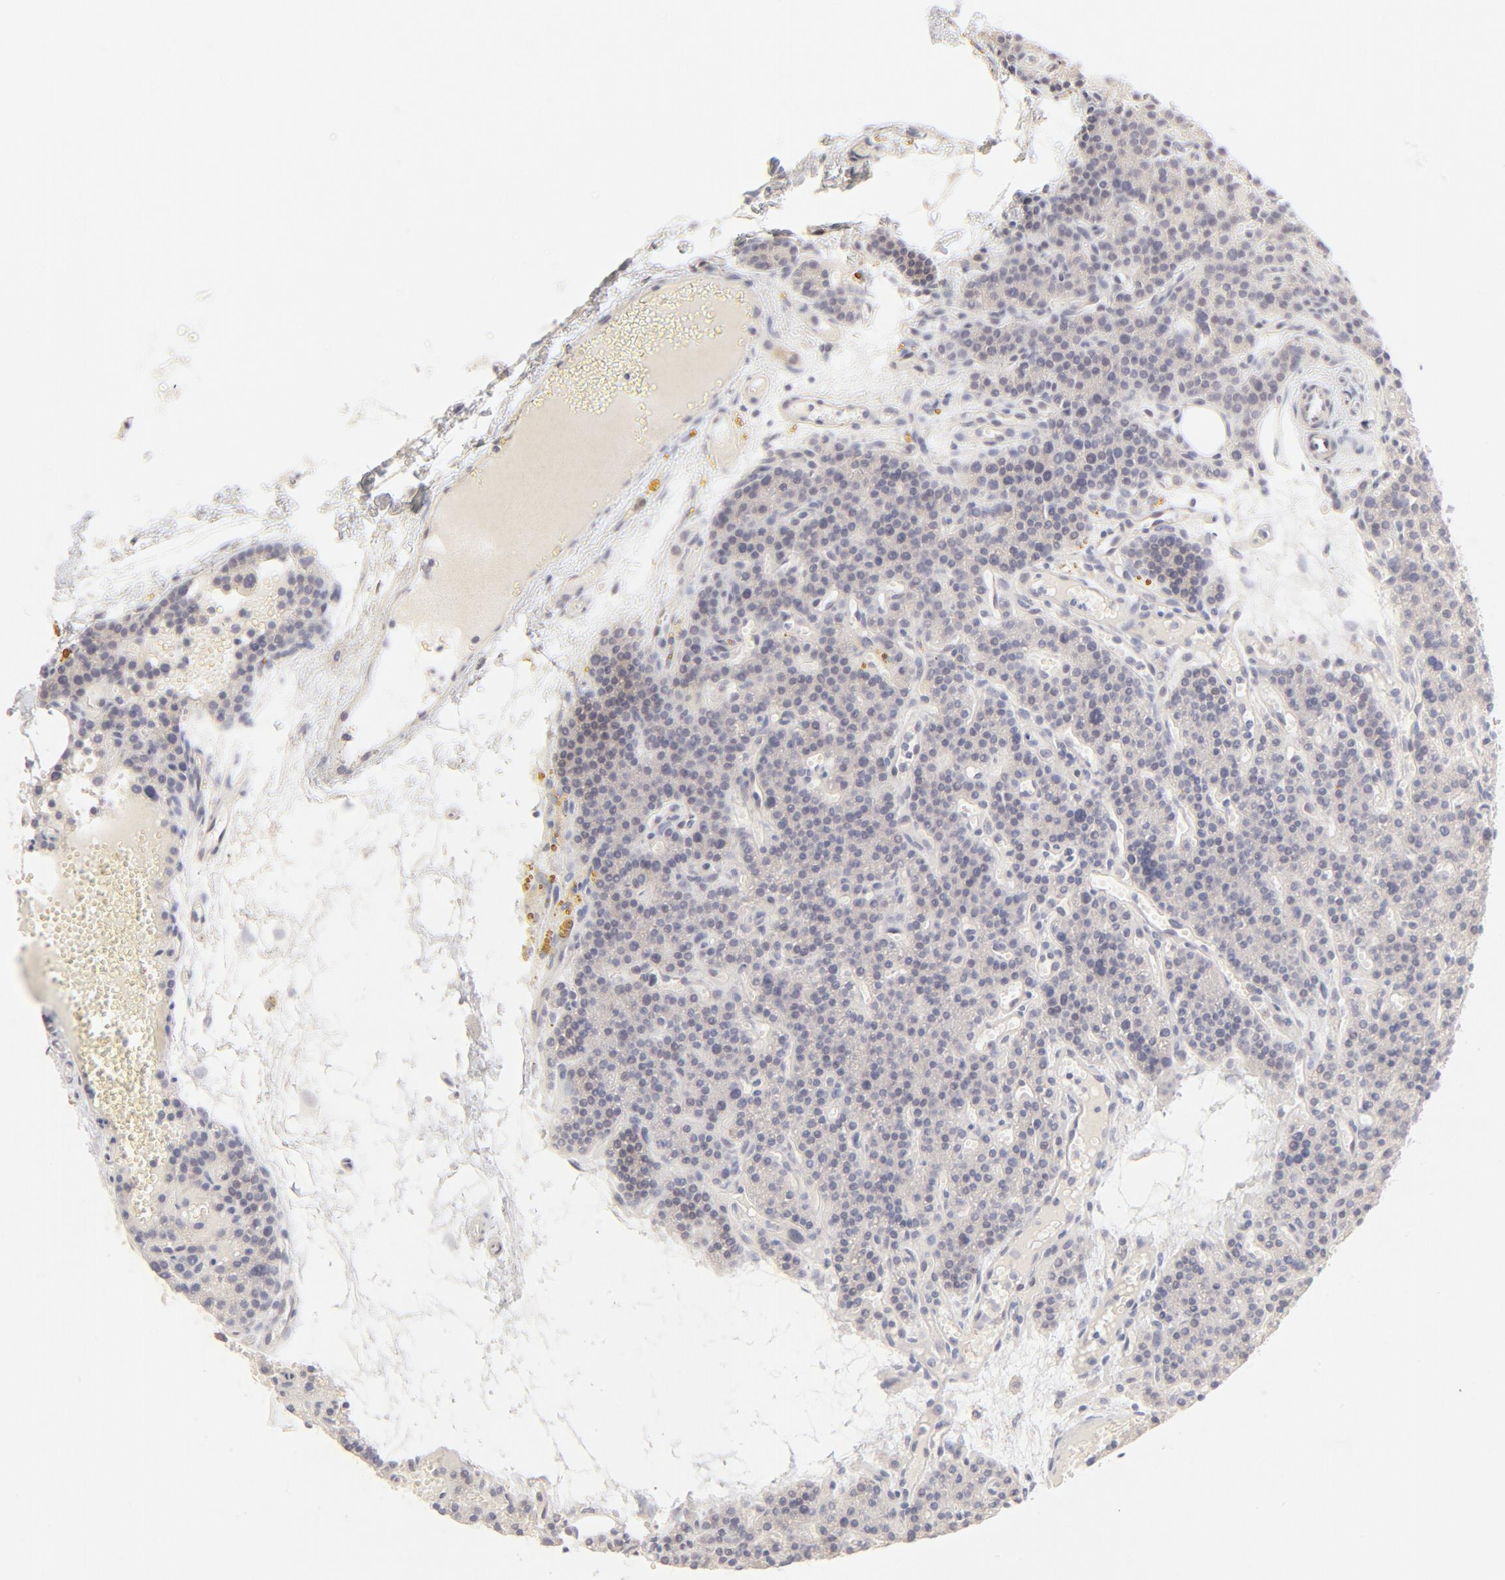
{"staining": {"intensity": "weak", "quantity": ">75%", "location": "cytoplasmic/membranous"}, "tissue": "parathyroid gland", "cell_type": "Glandular cells", "image_type": "normal", "snomed": [{"axis": "morphology", "description": "Normal tissue, NOS"}, {"axis": "topography", "description": "Parathyroid gland"}], "caption": "Approximately >75% of glandular cells in normal parathyroid gland exhibit weak cytoplasmic/membranous protein staining as visualized by brown immunohistochemical staining.", "gene": "NKX2", "patient": {"sex": "male", "age": 25}}